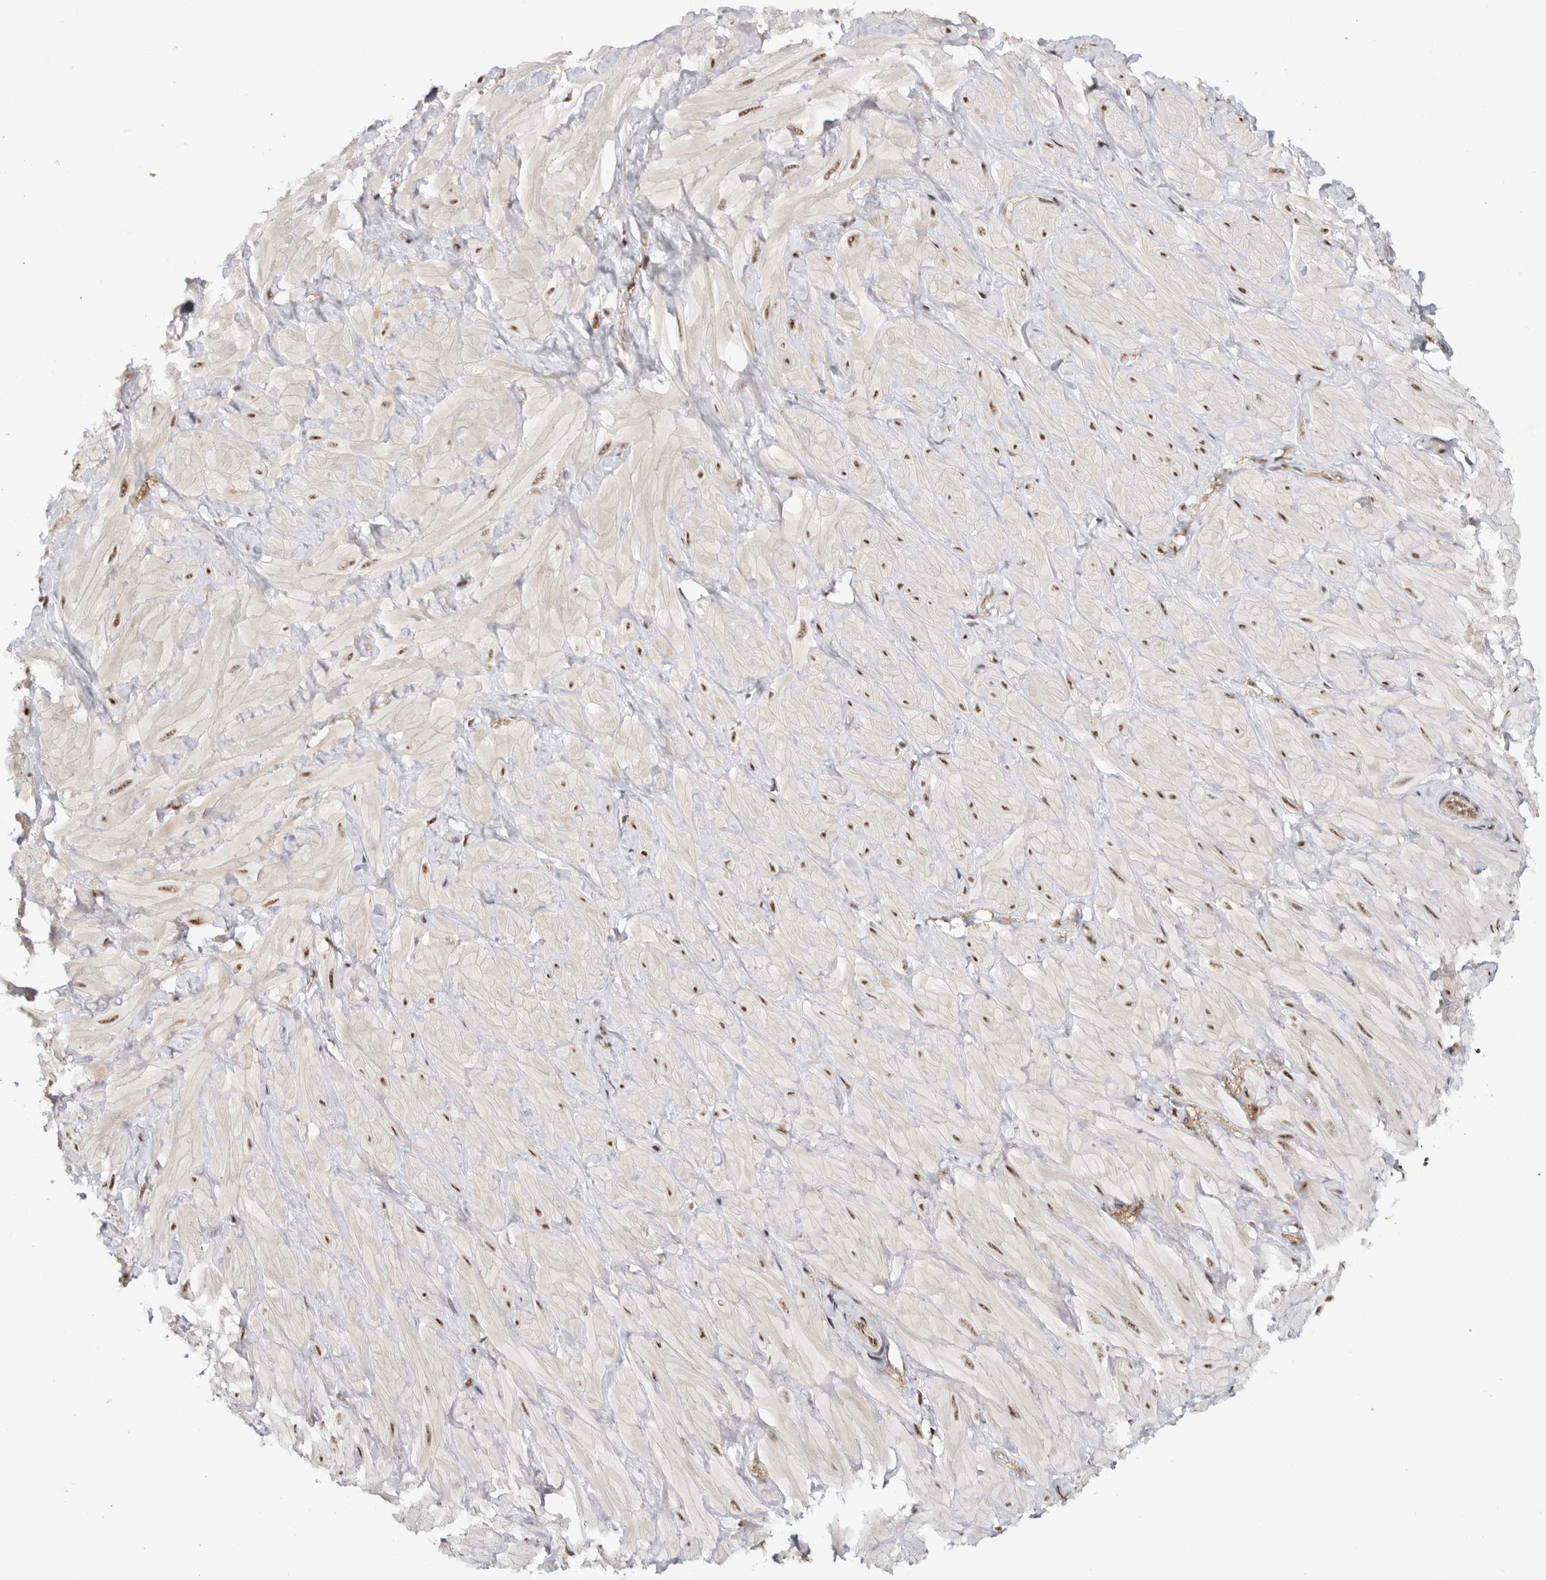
{"staining": {"intensity": "strong", "quantity": ">75%", "location": "nuclear"}, "tissue": "adipose tissue", "cell_type": "Adipocytes", "image_type": "normal", "snomed": [{"axis": "morphology", "description": "Normal tissue, NOS"}, {"axis": "topography", "description": "Adipose tissue"}, {"axis": "topography", "description": "Vascular tissue"}, {"axis": "topography", "description": "Peripheral nerve tissue"}], "caption": "Immunohistochemistry (IHC) of benign adipose tissue displays high levels of strong nuclear expression in approximately >75% of adipocytes.", "gene": "MKNK1", "patient": {"sex": "male", "age": 25}}